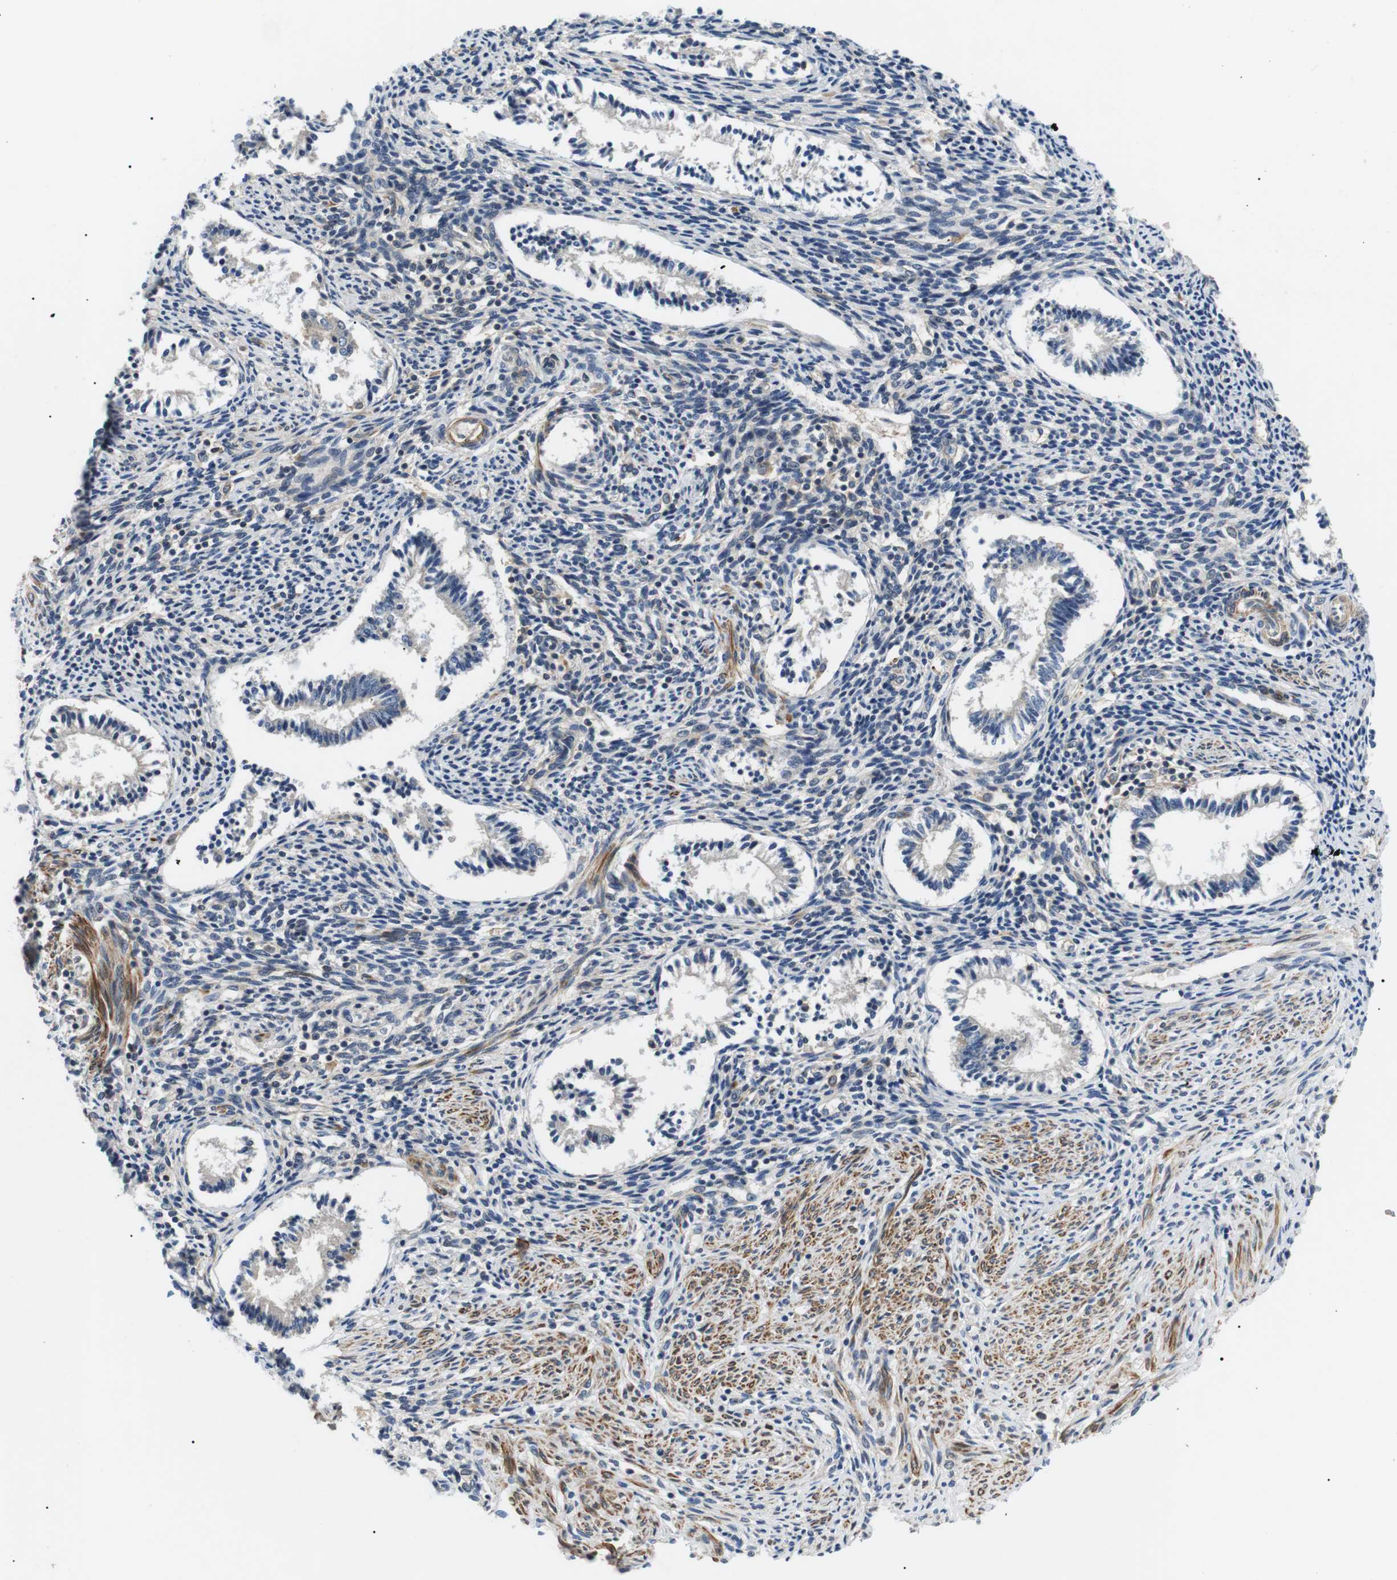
{"staining": {"intensity": "weak", "quantity": "25%-75%", "location": "cytoplasmic/membranous"}, "tissue": "endometrium", "cell_type": "Cells in endometrial stroma", "image_type": "normal", "snomed": [{"axis": "morphology", "description": "Normal tissue, NOS"}, {"axis": "topography", "description": "Endometrium"}], "caption": "About 25%-75% of cells in endometrial stroma in unremarkable human endometrium exhibit weak cytoplasmic/membranous protein positivity as visualized by brown immunohistochemical staining.", "gene": "DIPK1A", "patient": {"sex": "female", "age": 42}}